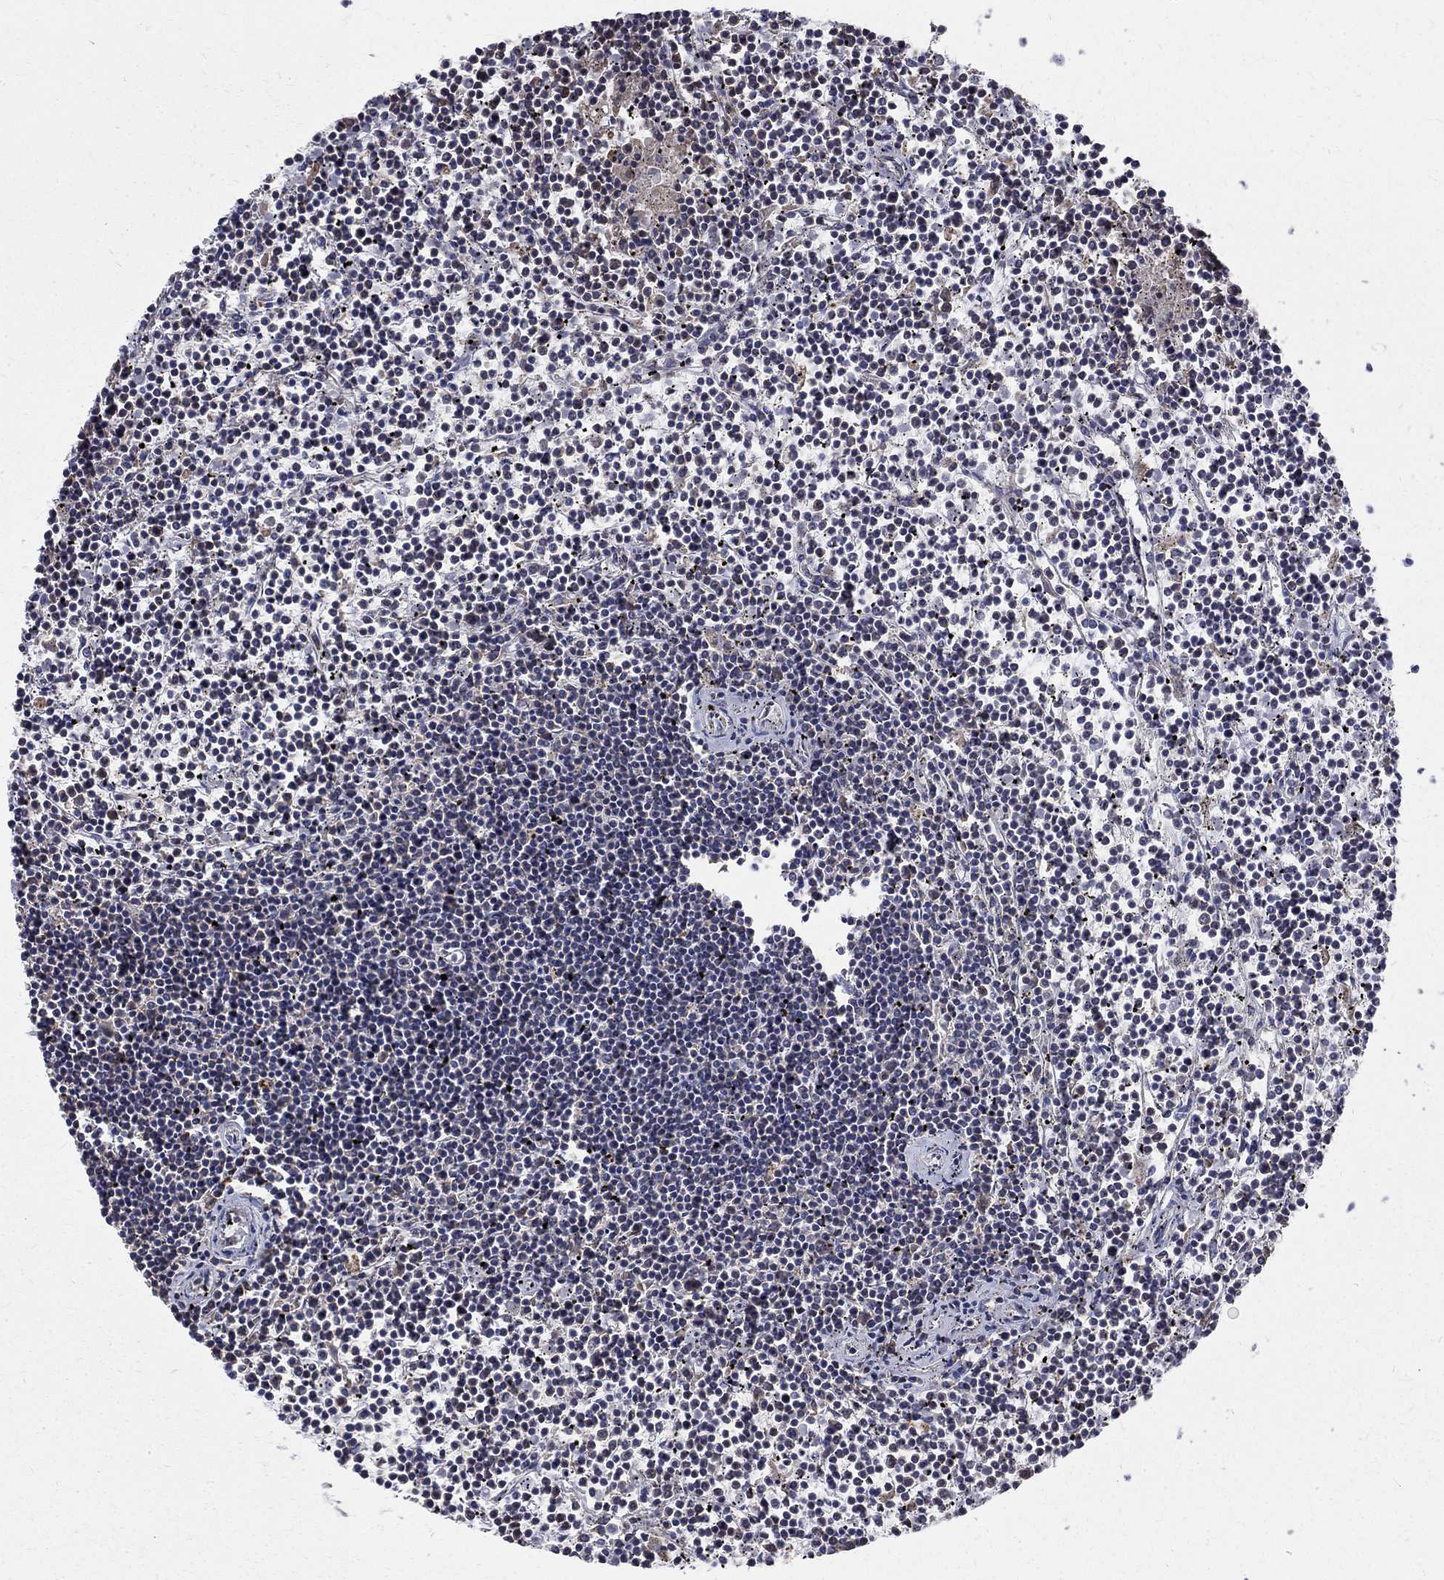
{"staining": {"intensity": "negative", "quantity": "none", "location": "none"}, "tissue": "lymphoma", "cell_type": "Tumor cells", "image_type": "cancer", "snomed": [{"axis": "morphology", "description": "Malignant lymphoma, non-Hodgkin's type, Low grade"}, {"axis": "topography", "description": "Spleen"}], "caption": "A micrograph of low-grade malignant lymphoma, non-Hodgkin's type stained for a protein exhibits no brown staining in tumor cells. (Immunohistochemistry, brightfield microscopy, high magnification).", "gene": "AGAP2", "patient": {"sex": "female", "age": 19}}